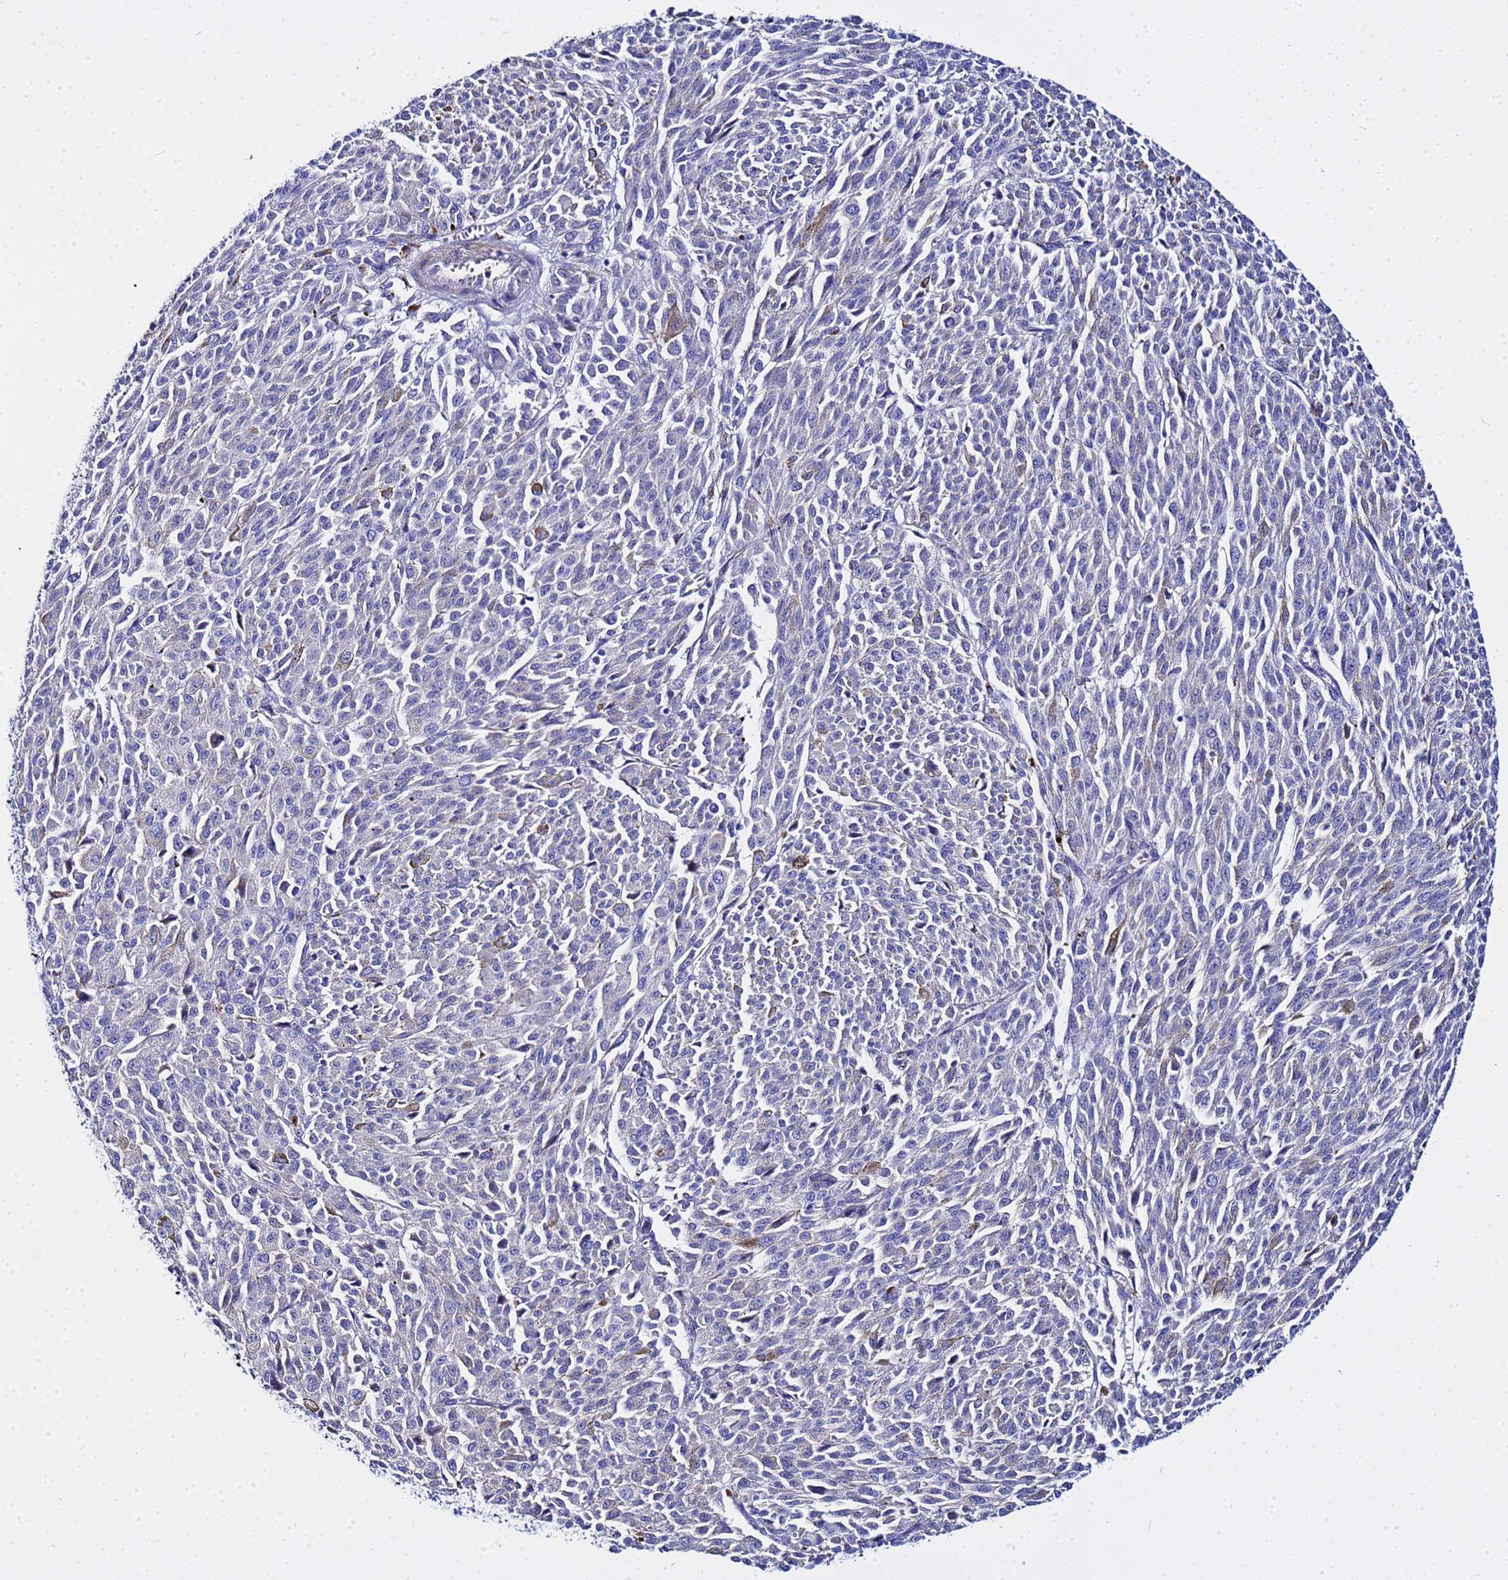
{"staining": {"intensity": "negative", "quantity": "none", "location": "none"}, "tissue": "melanoma", "cell_type": "Tumor cells", "image_type": "cancer", "snomed": [{"axis": "morphology", "description": "Malignant melanoma, NOS"}, {"axis": "topography", "description": "Skin"}], "caption": "Melanoma was stained to show a protein in brown. There is no significant staining in tumor cells.", "gene": "USP18", "patient": {"sex": "female", "age": 52}}